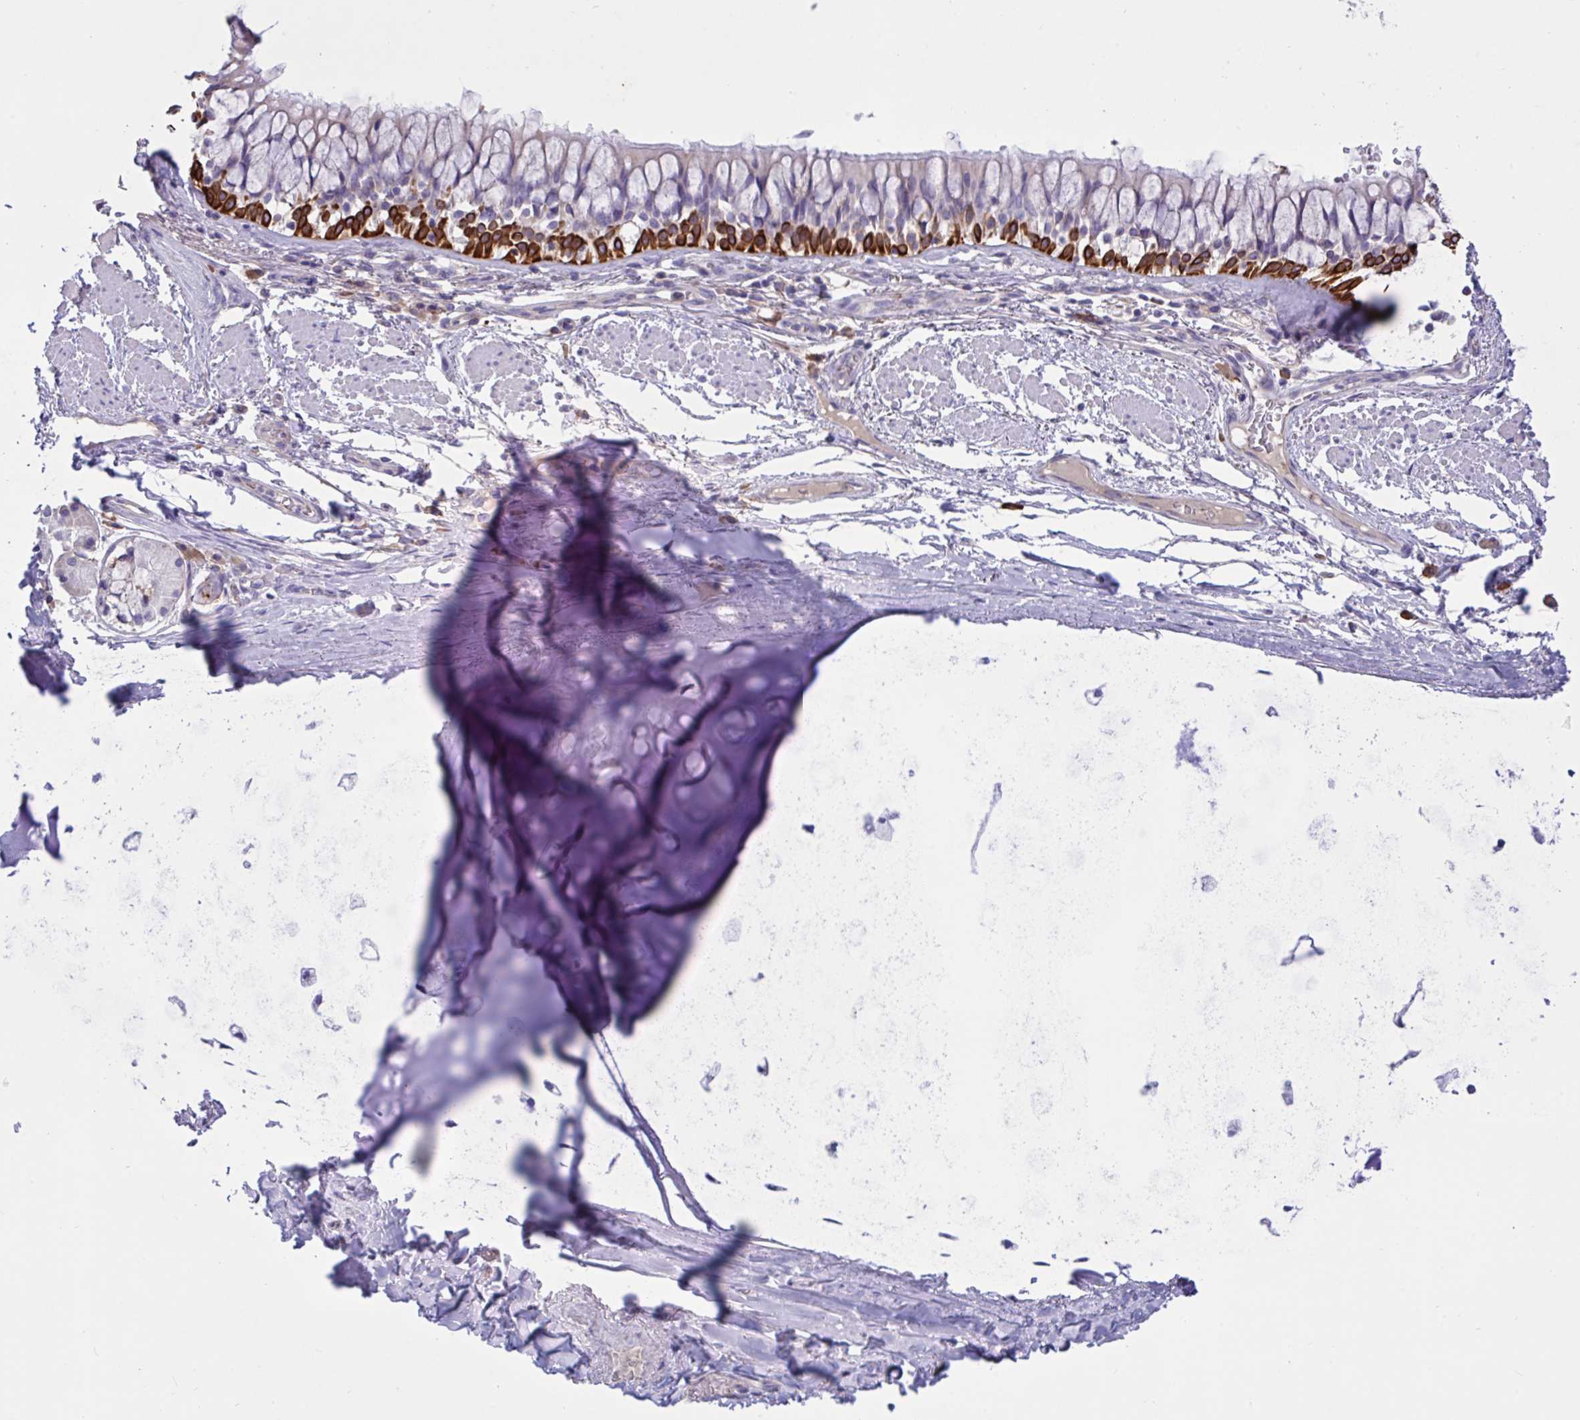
{"staining": {"intensity": "negative", "quantity": "none", "location": "none"}, "tissue": "adipose tissue", "cell_type": "Adipocytes", "image_type": "normal", "snomed": [{"axis": "morphology", "description": "Normal tissue, NOS"}, {"axis": "topography", "description": "Cartilage tissue"}, {"axis": "topography", "description": "Bronchus"}], "caption": "This histopathology image is of normal adipose tissue stained with immunohistochemistry (IHC) to label a protein in brown with the nuclei are counter-stained blue. There is no expression in adipocytes. The staining is performed using DAB (3,3'-diaminobenzidine) brown chromogen with nuclei counter-stained in using hematoxylin.", "gene": "SLC66A1", "patient": {"sex": "male", "age": 64}}